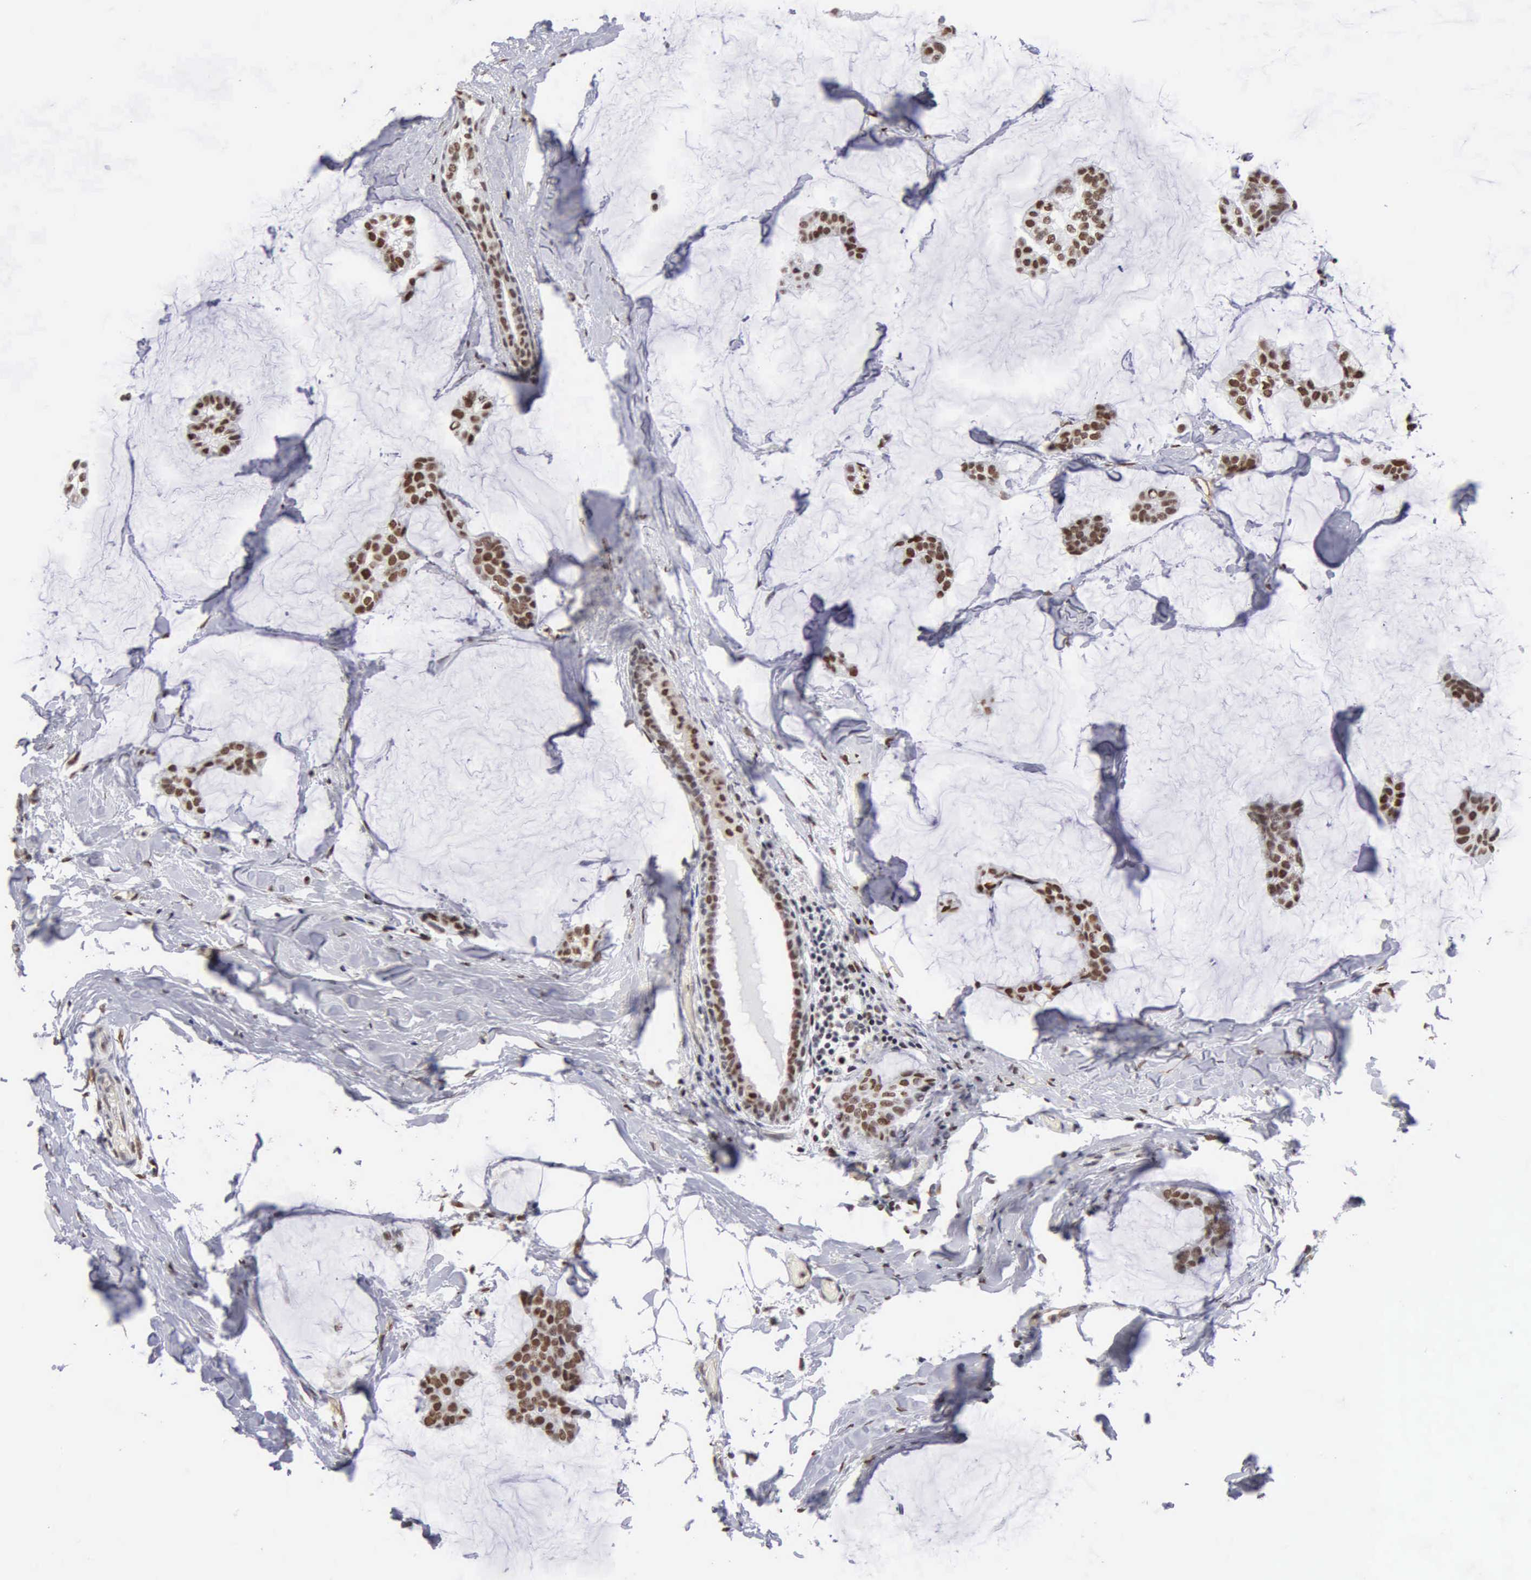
{"staining": {"intensity": "strong", "quantity": ">75%", "location": "nuclear"}, "tissue": "breast cancer", "cell_type": "Tumor cells", "image_type": "cancer", "snomed": [{"axis": "morphology", "description": "Duct carcinoma"}, {"axis": "topography", "description": "Breast"}], "caption": "The micrograph shows immunohistochemical staining of breast infiltrating ductal carcinoma. There is strong nuclear expression is seen in approximately >75% of tumor cells.", "gene": "CCNG1", "patient": {"sex": "female", "age": 93}}